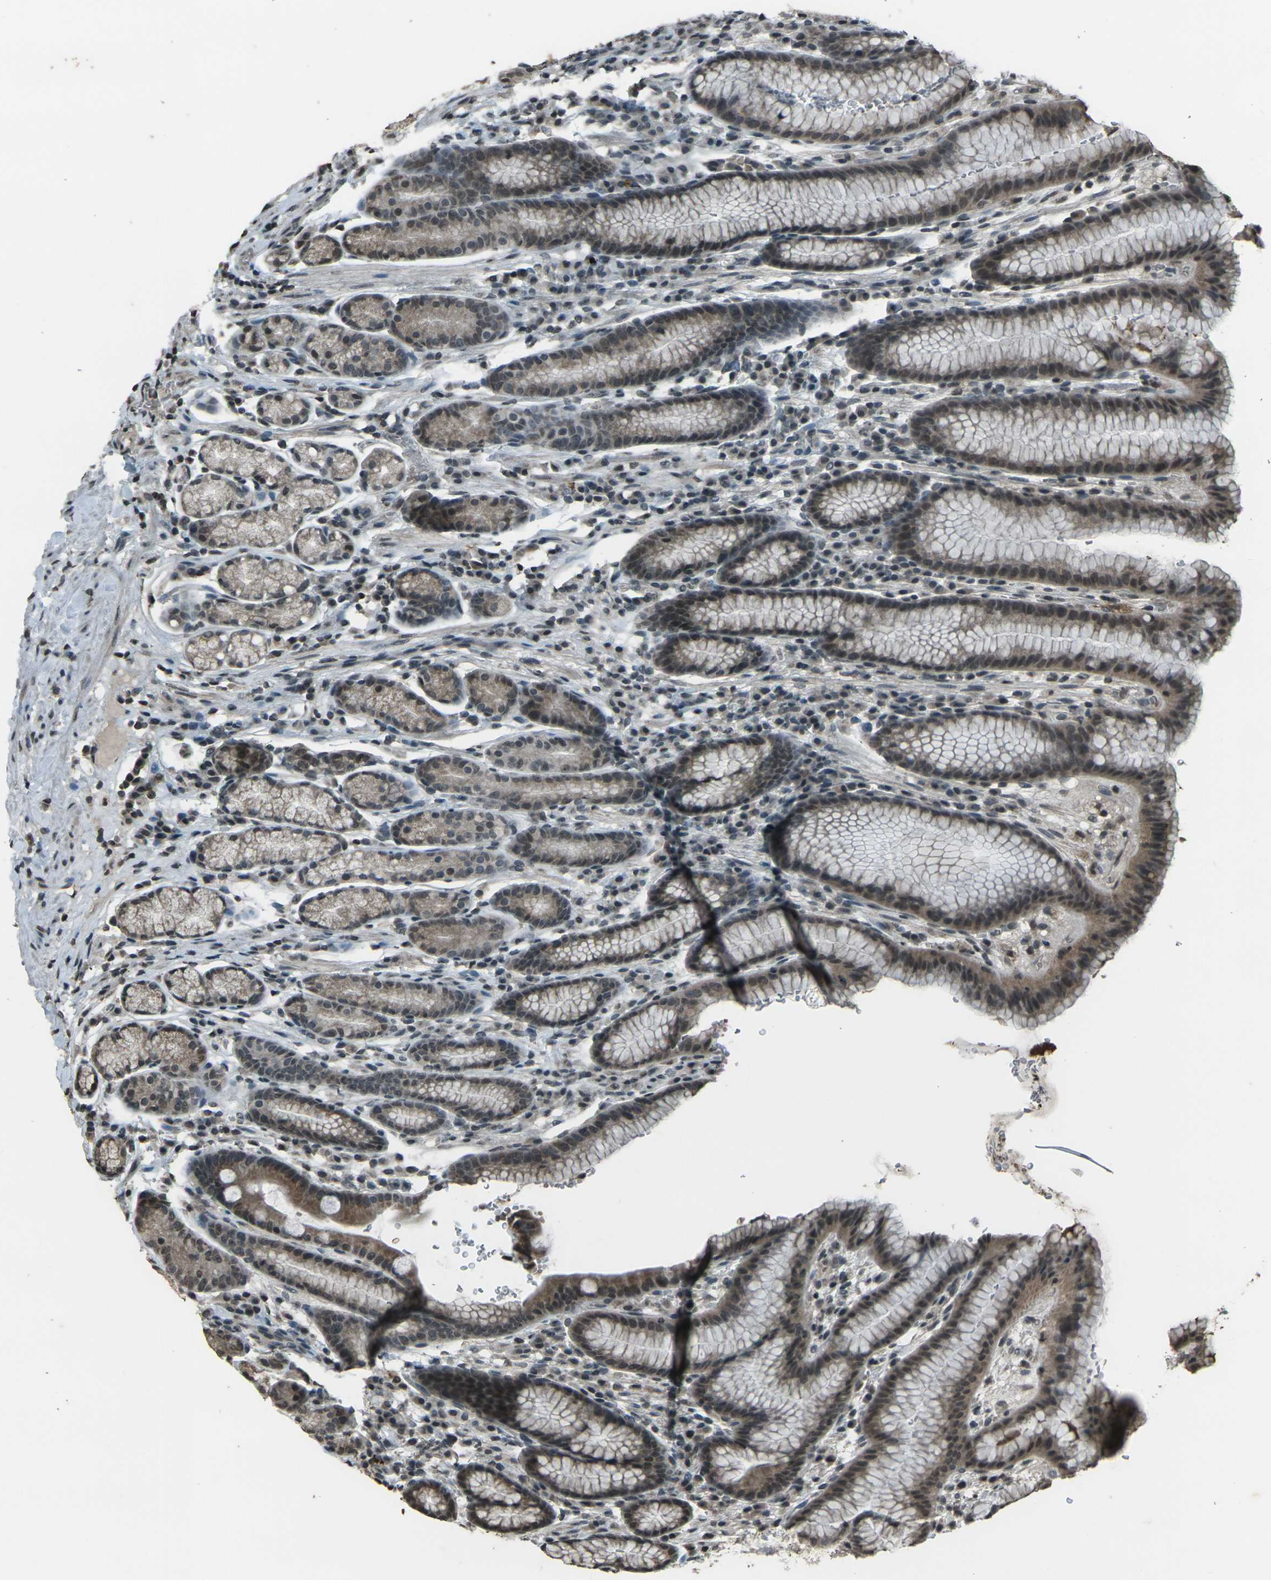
{"staining": {"intensity": "strong", "quantity": "25%-75%", "location": "cytoplasmic/membranous,nuclear"}, "tissue": "stomach", "cell_type": "Glandular cells", "image_type": "normal", "snomed": [{"axis": "morphology", "description": "Normal tissue, NOS"}, {"axis": "topography", "description": "Stomach, lower"}], "caption": "This micrograph reveals immunohistochemistry (IHC) staining of normal human stomach, with high strong cytoplasmic/membranous,nuclear positivity in about 25%-75% of glandular cells.", "gene": "PRPF8", "patient": {"sex": "male", "age": 52}}